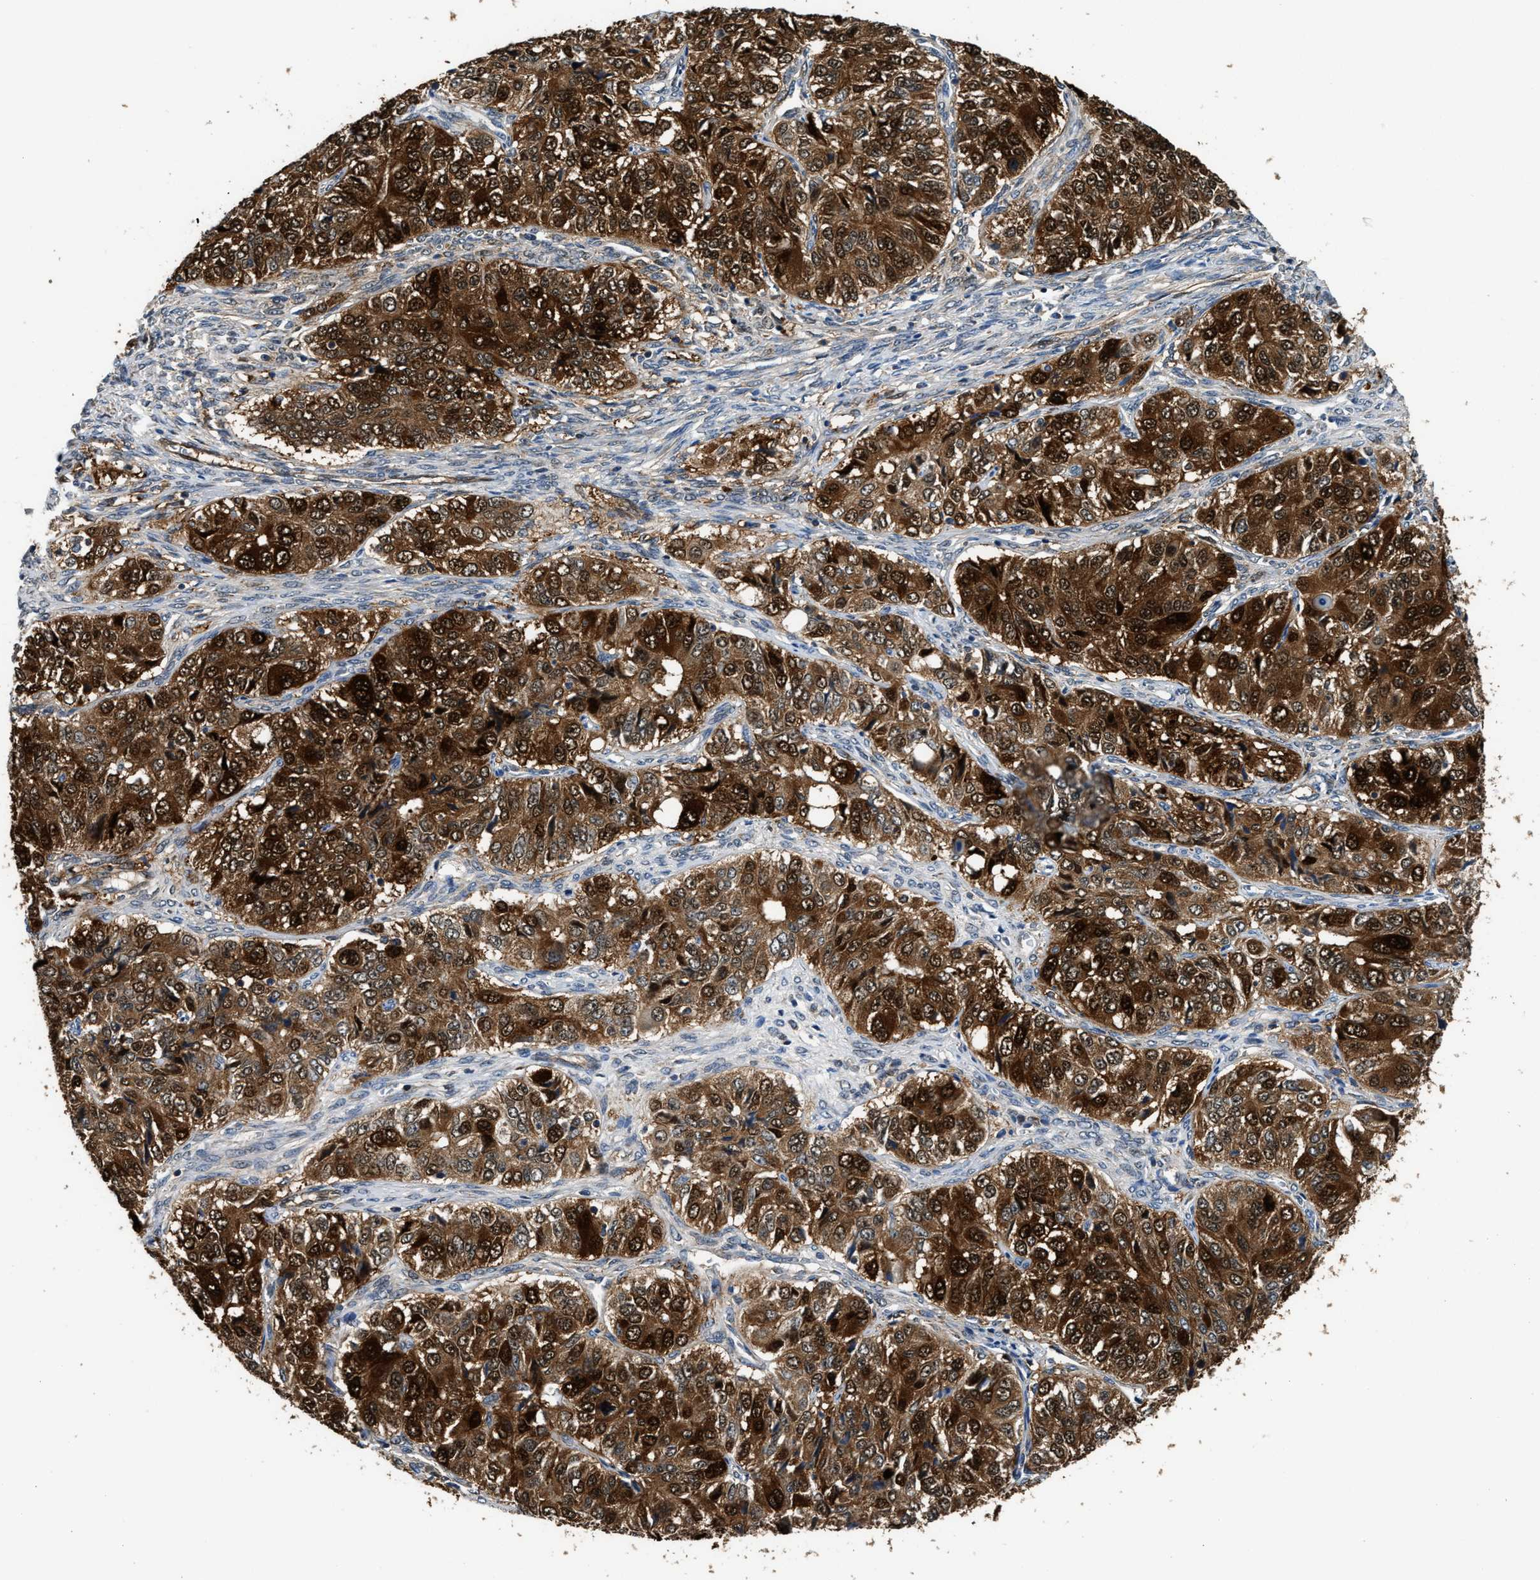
{"staining": {"intensity": "strong", "quantity": ">75%", "location": "cytoplasmic/membranous"}, "tissue": "ovarian cancer", "cell_type": "Tumor cells", "image_type": "cancer", "snomed": [{"axis": "morphology", "description": "Carcinoma, endometroid"}, {"axis": "topography", "description": "Ovary"}], "caption": "Tumor cells show strong cytoplasmic/membranous staining in about >75% of cells in ovarian endometroid carcinoma. (DAB (3,3'-diaminobenzidine) IHC with brightfield microscopy, high magnification).", "gene": "PPA1", "patient": {"sex": "female", "age": 51}}